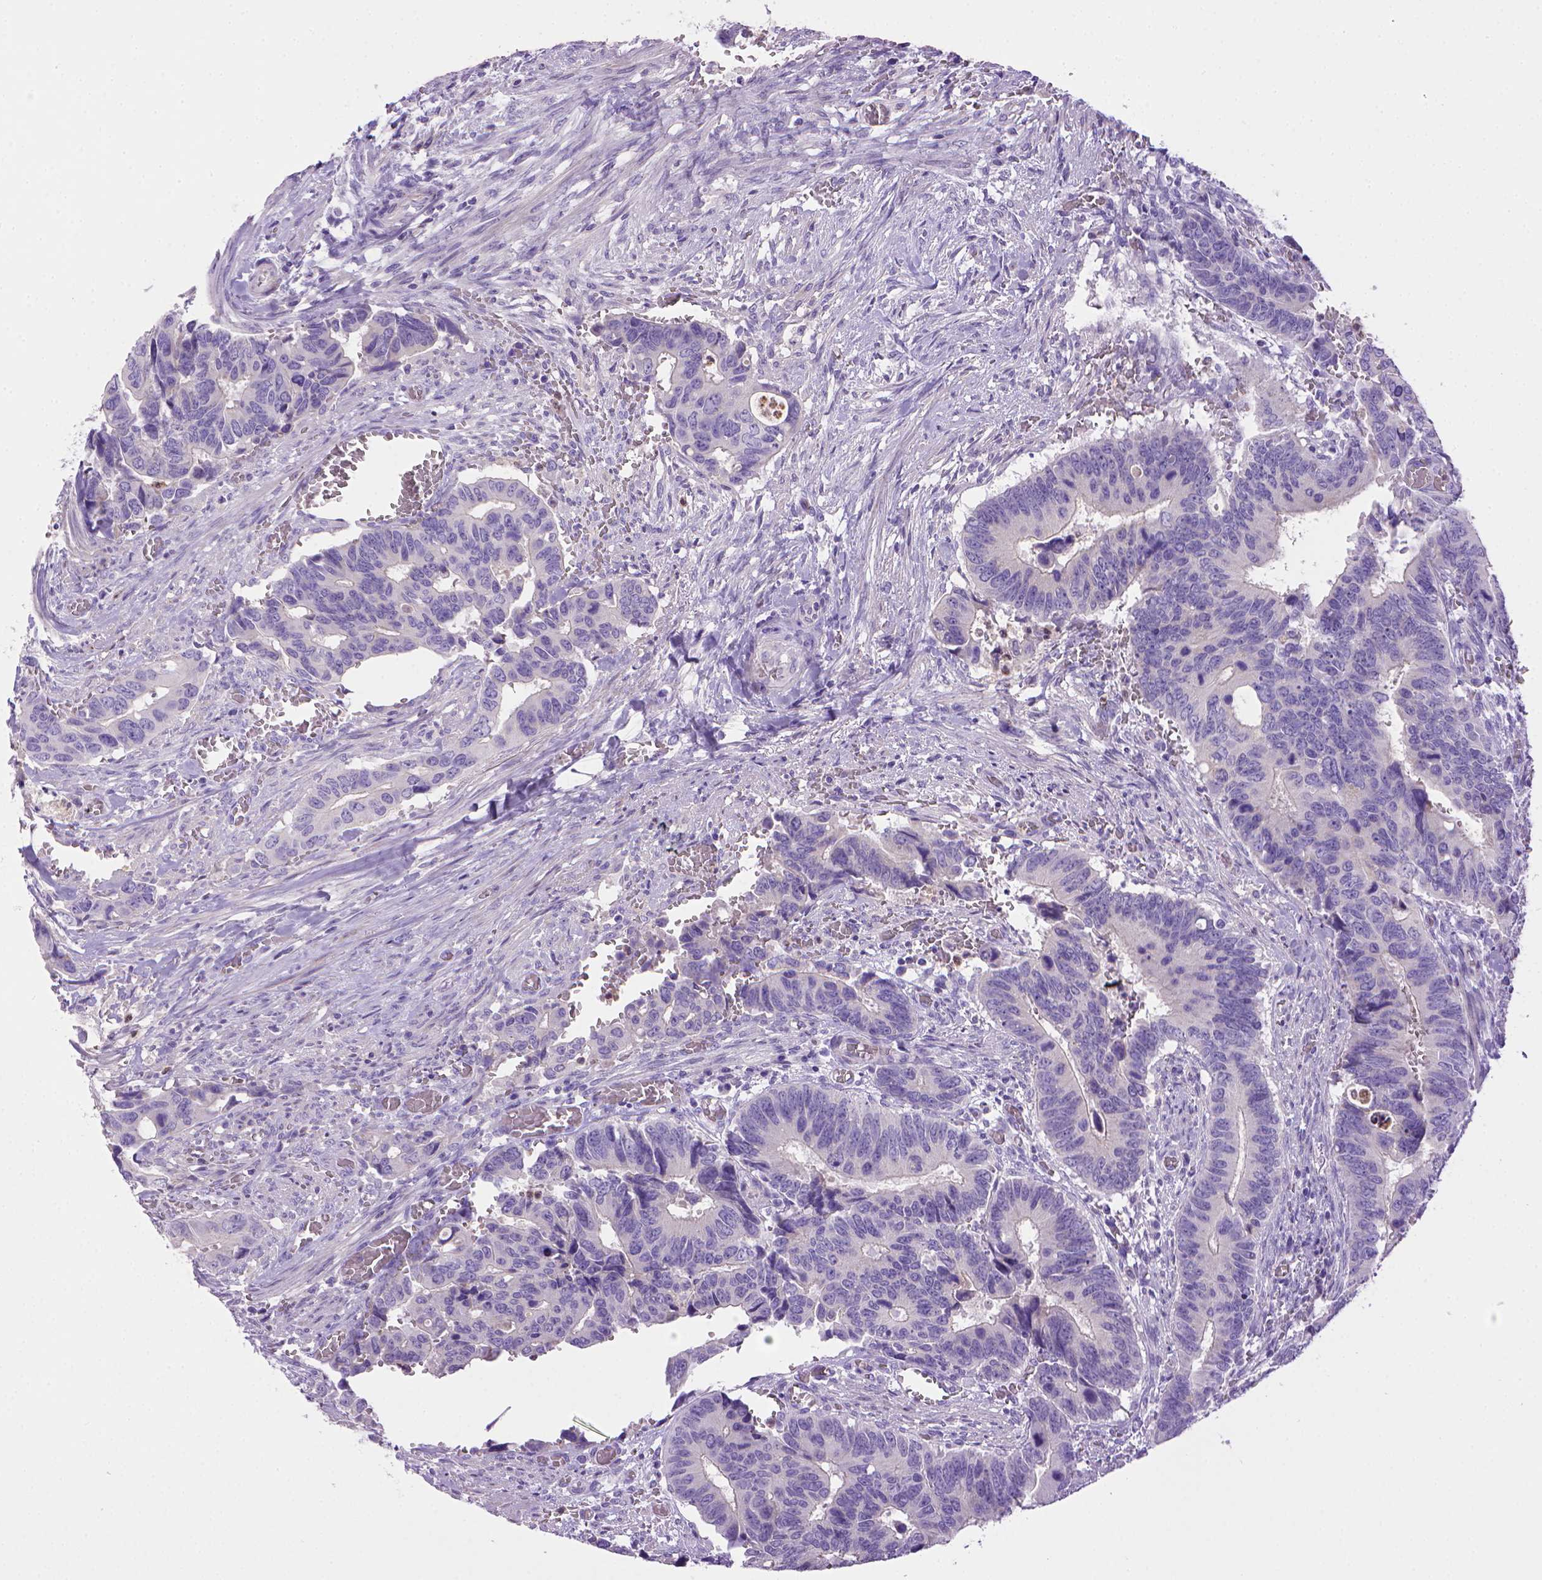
{"staining": {"intensity": "negative", "quantity": "none", "location": "none"}, "tissue": "colorectal cancer", "cell_type": "Tumor cells", "image_type": "cancer", "snomed": [{"axis": "morphology", "description": "Adenocarcinoma, NOS"}, {"axis": "topography", "description": "Colon"}], "caption": "Tumor cells are negative for protein expression in human colorectal adenocarcinoma.", "gene": "BAAT", "patient": {"sex": "male", "age": 49}}